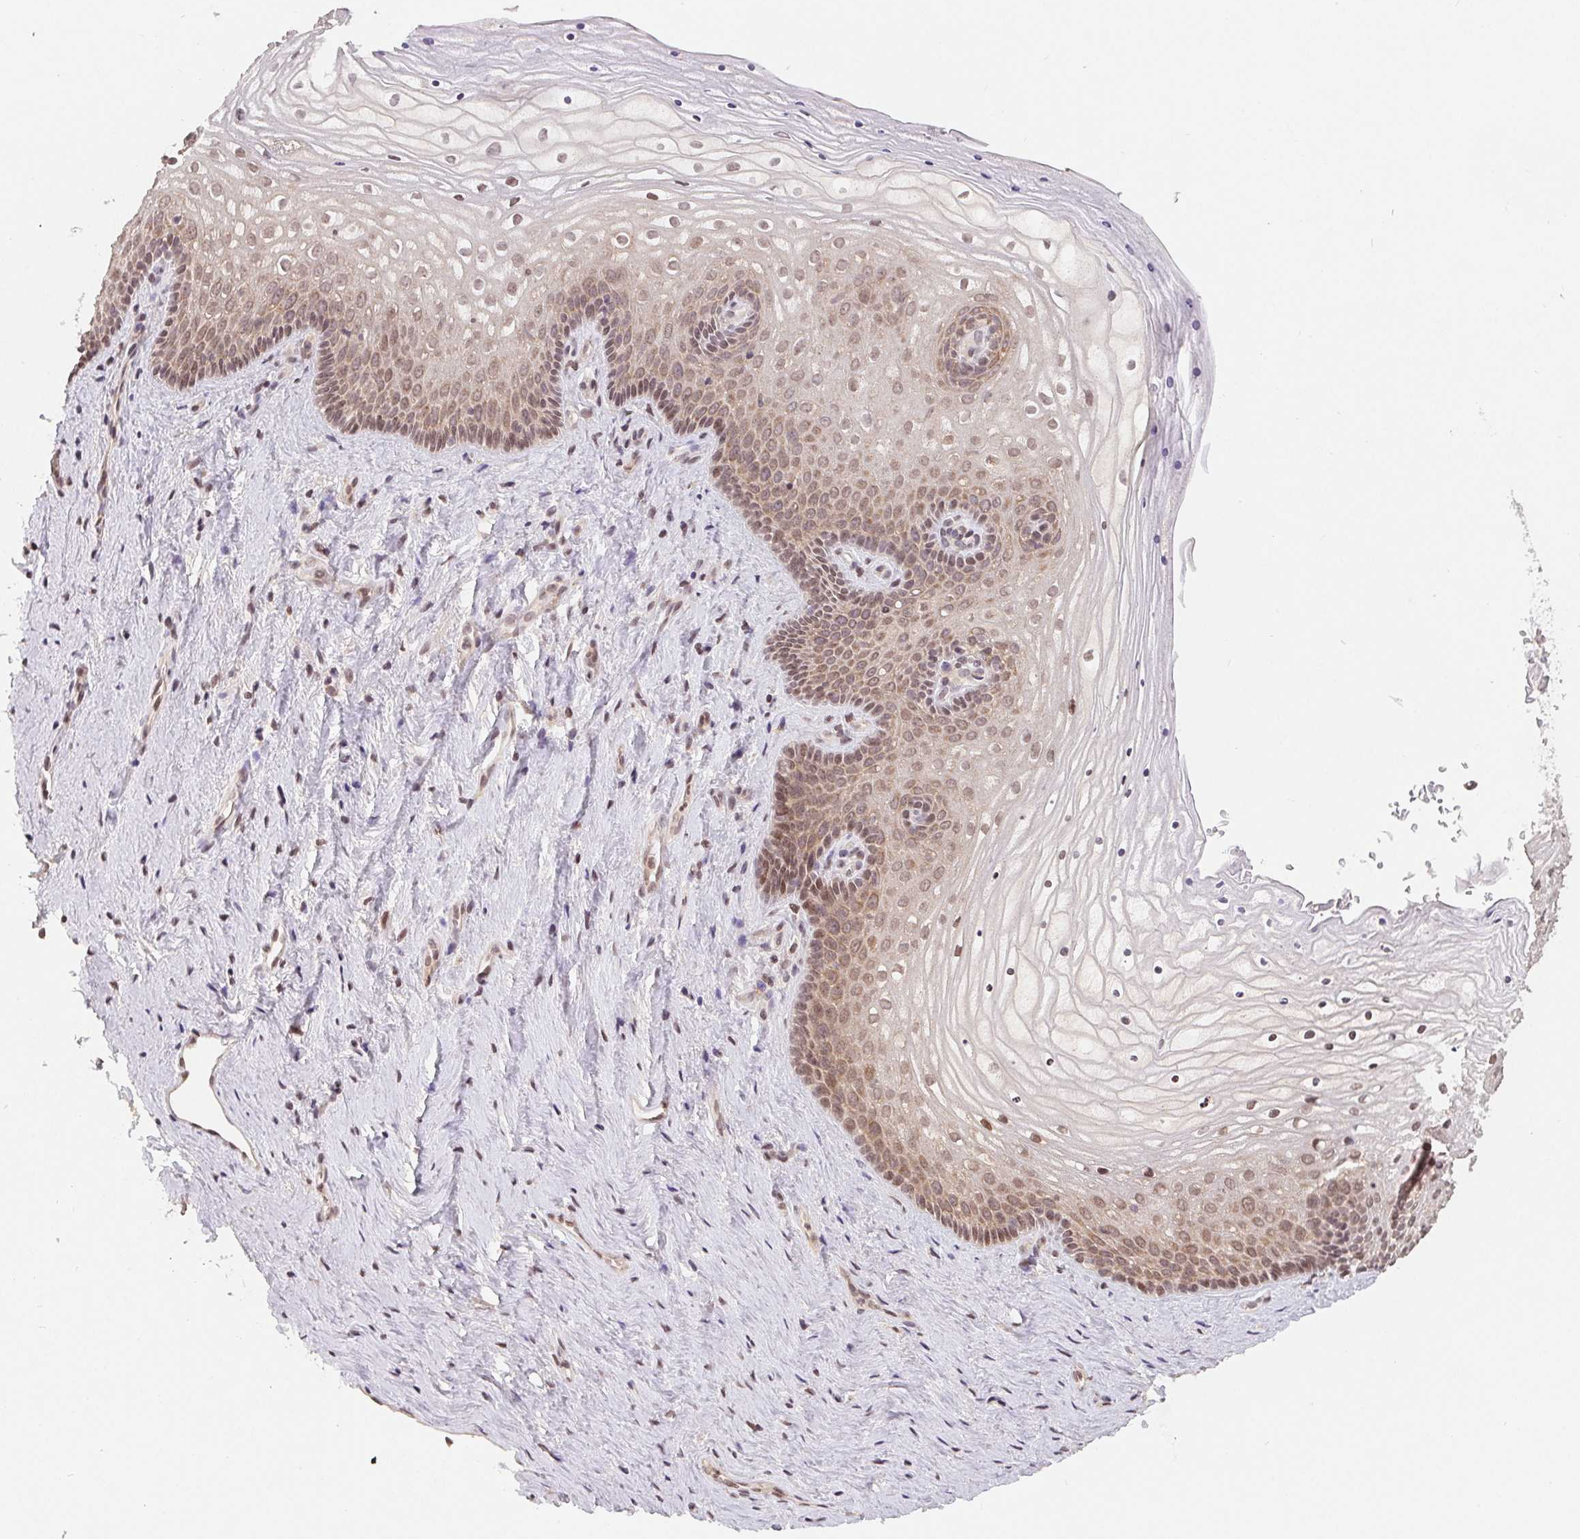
{"staining": {"intensity": "weak", "quantity": "25%-75%", "location": "nuclear"}, "tissue": "vagina", "cell_type": "Squamous epithelial cells", "image_type": "normal", "snomed": [{"axis": "morphology", "description": "Normal tissue, NOS"}, {"axis": "topography", "description": "Vagina"}], "caption": "IHC of benign human vagina reveals low levels of weak nuclear positivity in approximately 25%-75% of squamous epithelial cells. Immunohistochemistry (ihc) stains the protein of interest in brown and the nuclei are stained blue.", "gene": "HMGN3", "patient": {"sex": "female", "age": 45}}